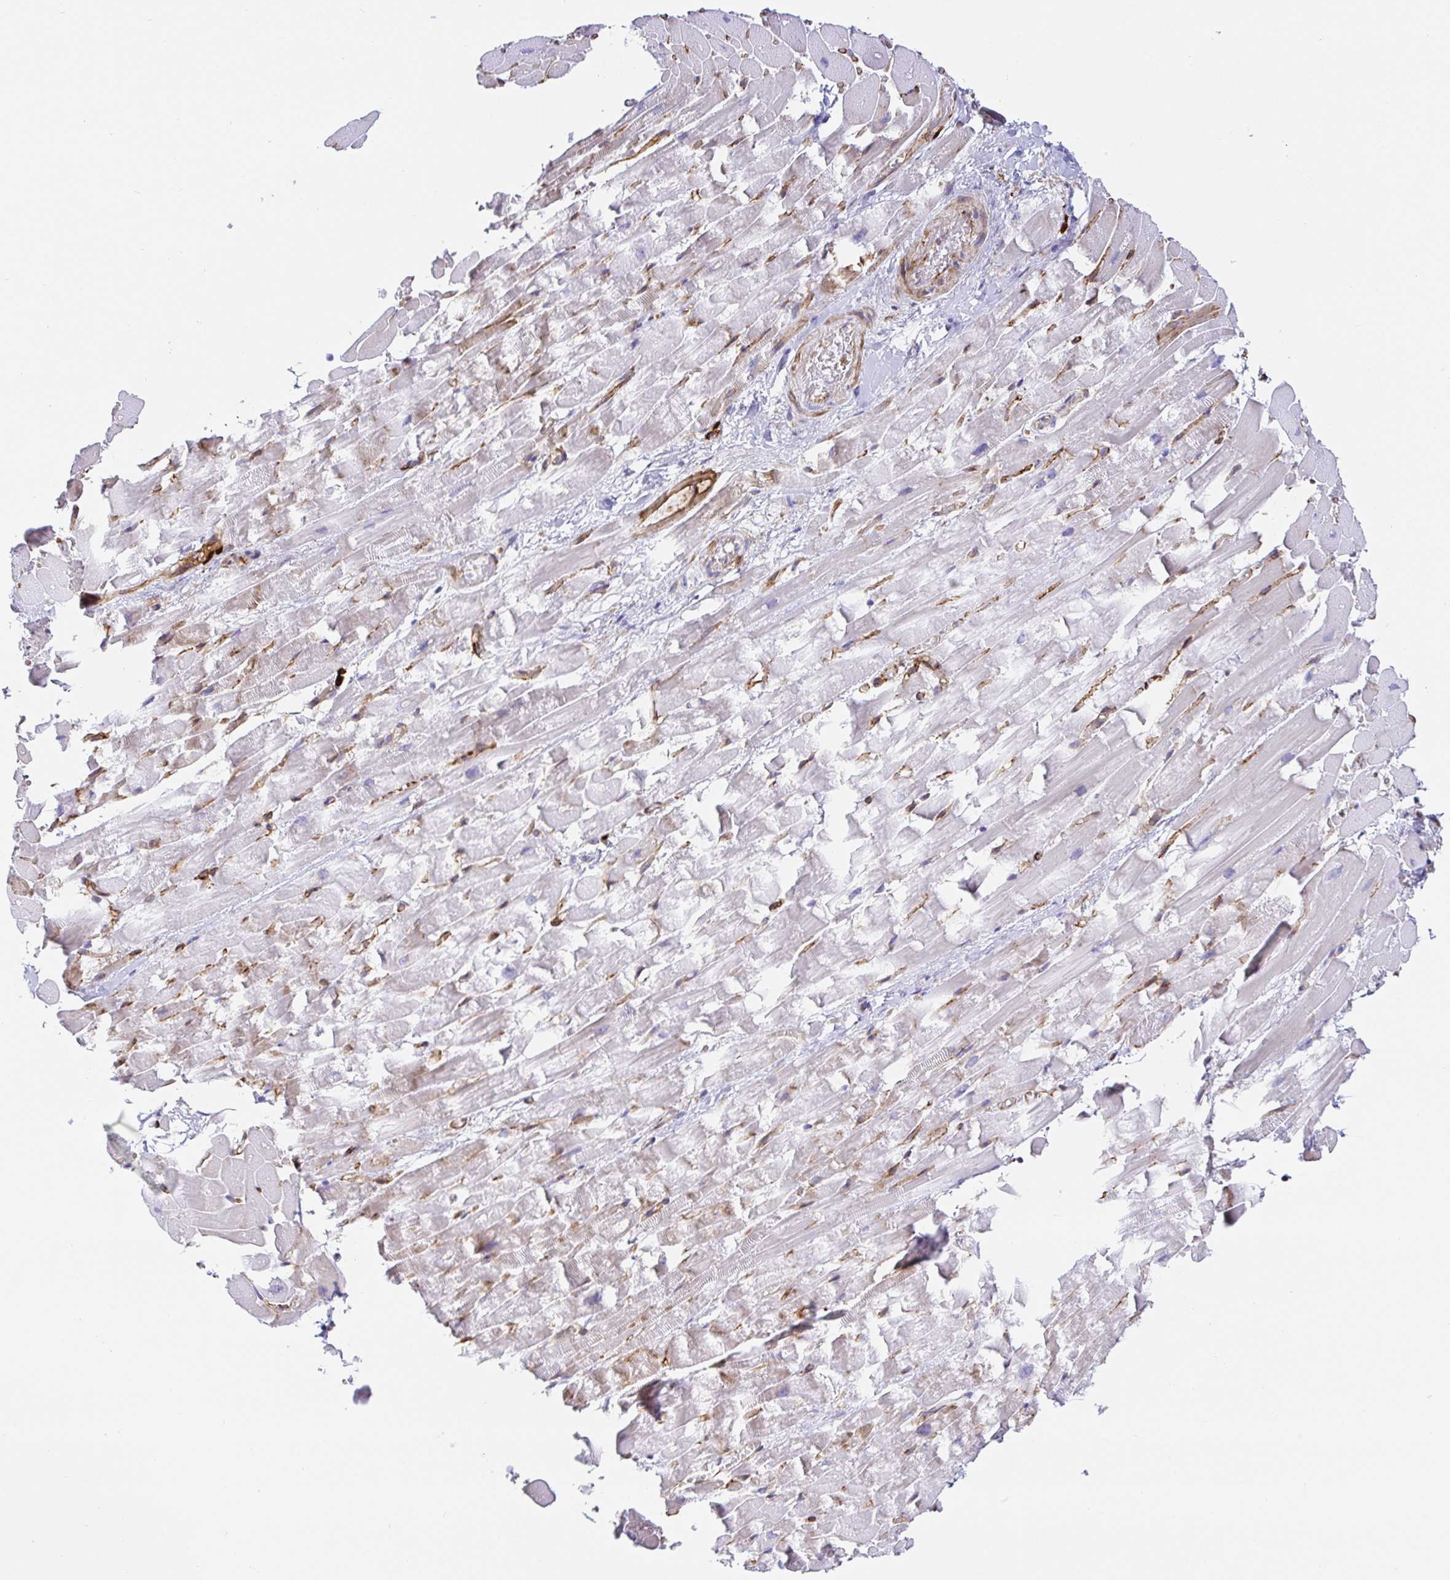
{"staining": {"intensity": "negative", "quantity": "none", "location": "none"}, "tissue": "heart muscle", "cell_type": "Cardiomyocytes", "image_type": "normal", "snomed": [{"axis": "morphology", "description": "Normal tissue, NOS"}, {"axis": "topography", "description": "Heart"}], "caption": "IHC histopathology image of benign human heart muscle stained for a protein (brown), which demonstrates no positivity in cardiomyocytes. The staining was performed using DAB to visualize the protein expression in brown, while the nuclei were stained in blue with hematoxylin (Magnification: 20x).", "gene": "DOCK1", "patient": {"sex": "male", "age": 37}}